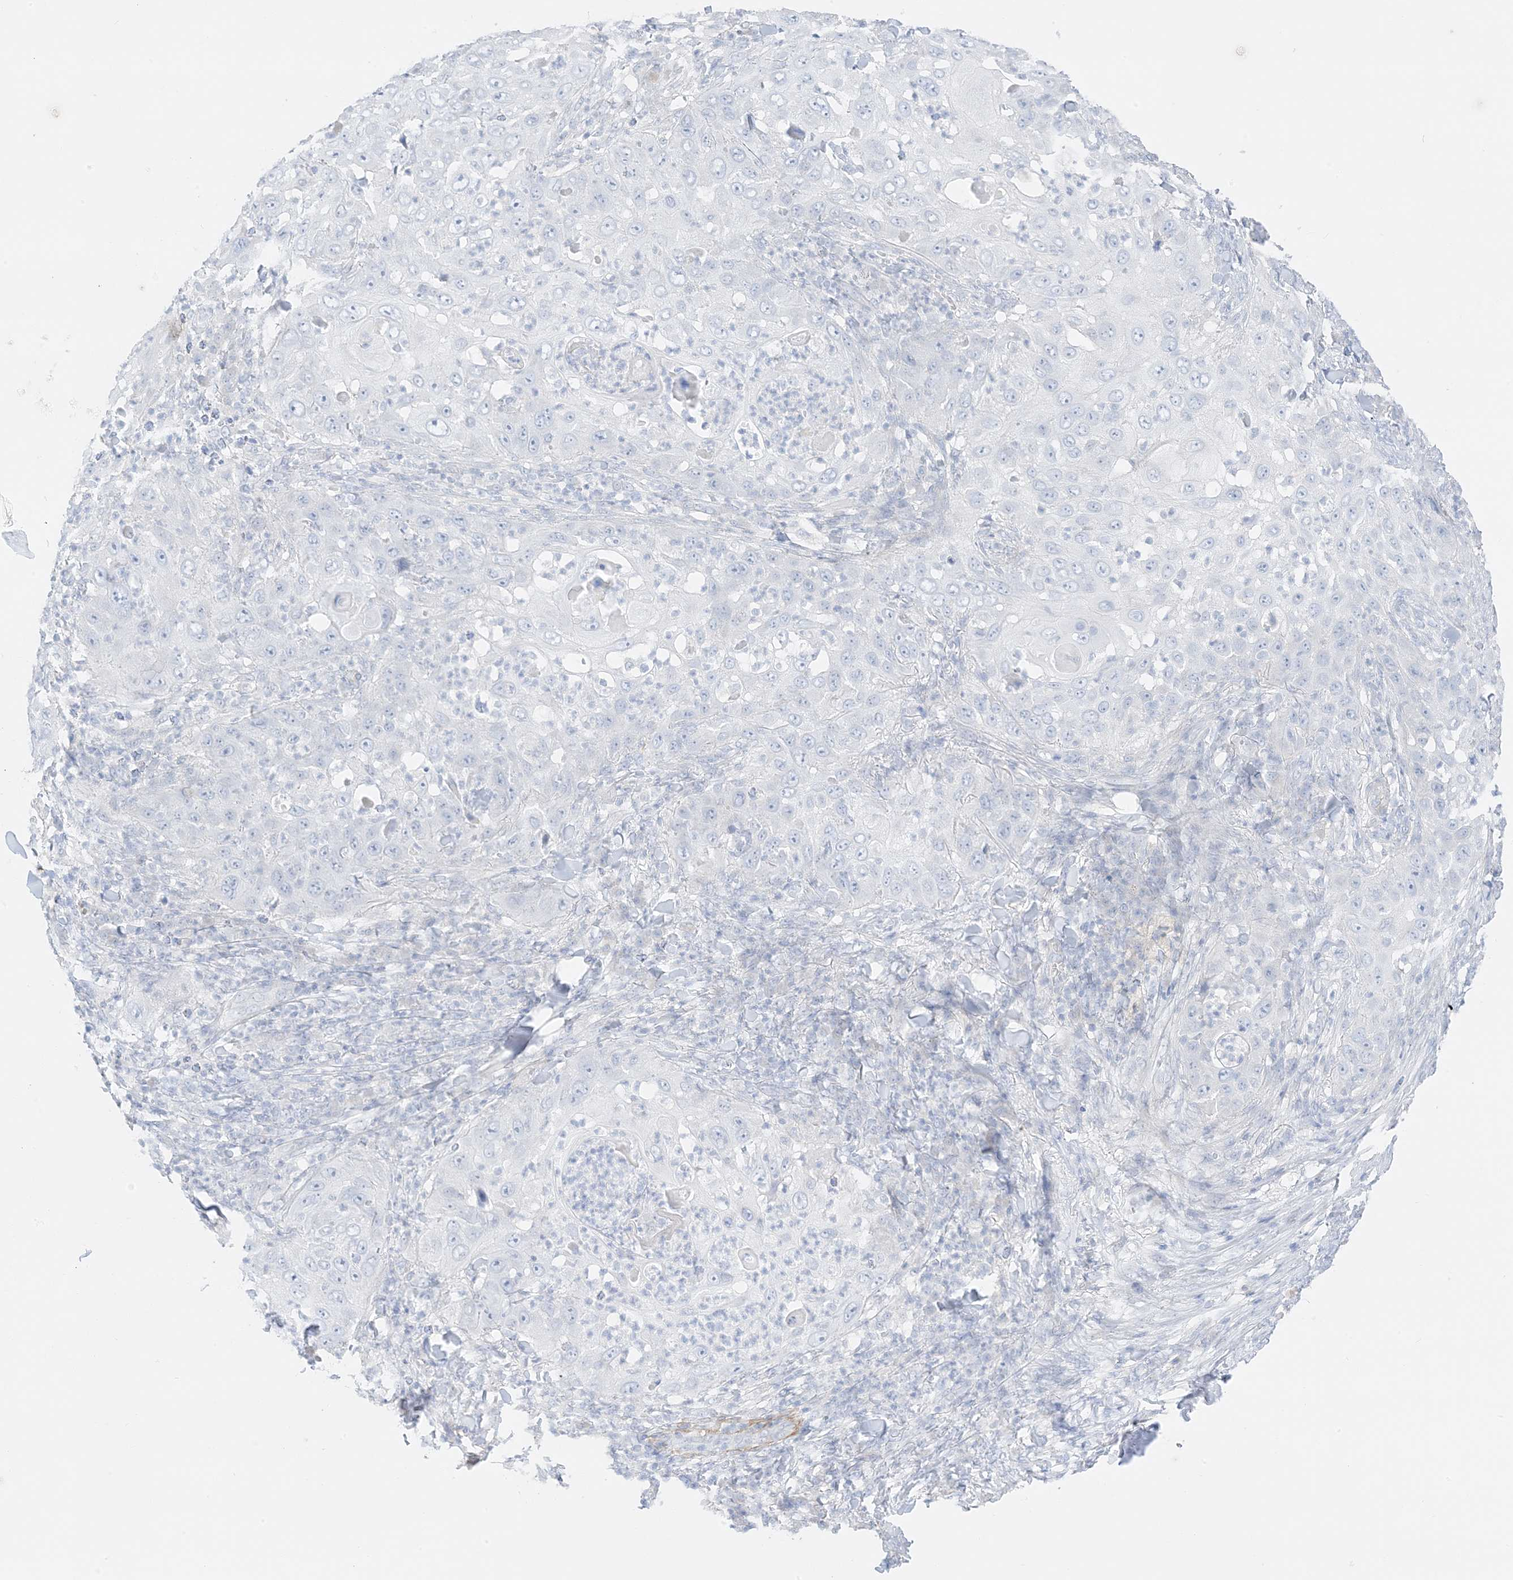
{"staining": {"intensity": "negative", "quantity": "none", "location": "none"}, "tissue": "skin cancer", "cell_type": "Tumor cells", "image_type": "cancer", "snomed": [{"axis": "morphology", "description": "Squamous cell carcinoma, NOS"}, {"axis": "topography", "description": "Skin"}], "caption": "DAB (3,3'-diaminobenzidine) immunohistochemical staining of skin cancer (squamous cell carcinoma) shows no significant staining in tumor cells. (DAB immunohistochemistry with hematoxylin counter stain).", "gene": "SLC22A13", "patient": {"sex": "female", "age": 44}}